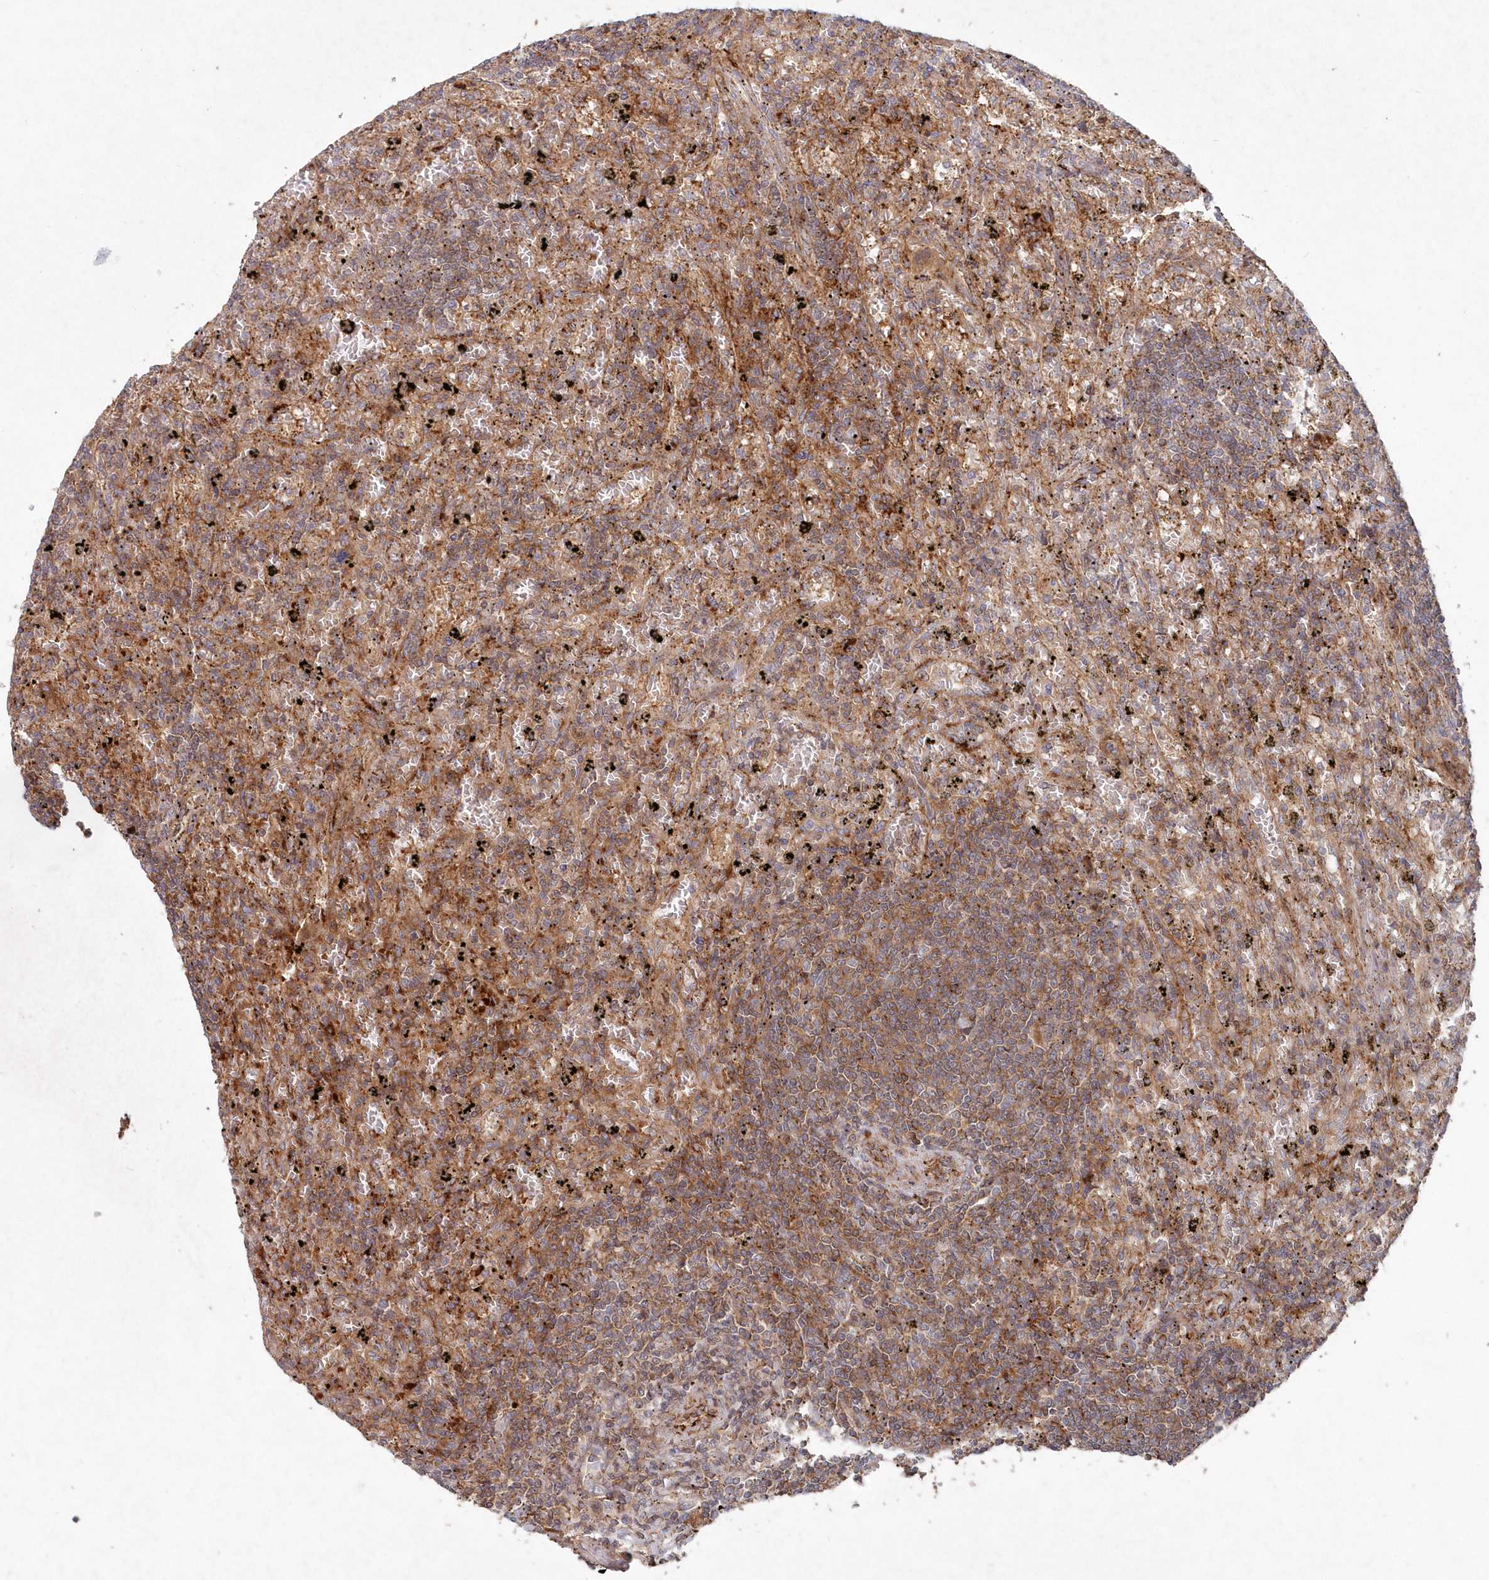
{"staining": {"intensity": "weak", "quantity": "25%-75%", "location": "cytoplasmic/membranous"}, "tissue": "lymphoma", "cell_type": "Tumor cells", "image_type": "cancer", "snomed": [{"axis": "morphology", "description": "Malignant lymphoma, non-Hodgkin's type, Low grade"}, {"axis": "topography", "description": "Spleen"}], "caption": "This photomicrograph reveals lymphoma stained with immunohistochemistry (IHC) to label a protein in brown. The cytoplasmic/membranous of tumor cells show weak positivity for the protein. Nuclei are counter-stained blue.", "gene": "ABHD14B", "patient": {"sex": "male", "age": 76}}